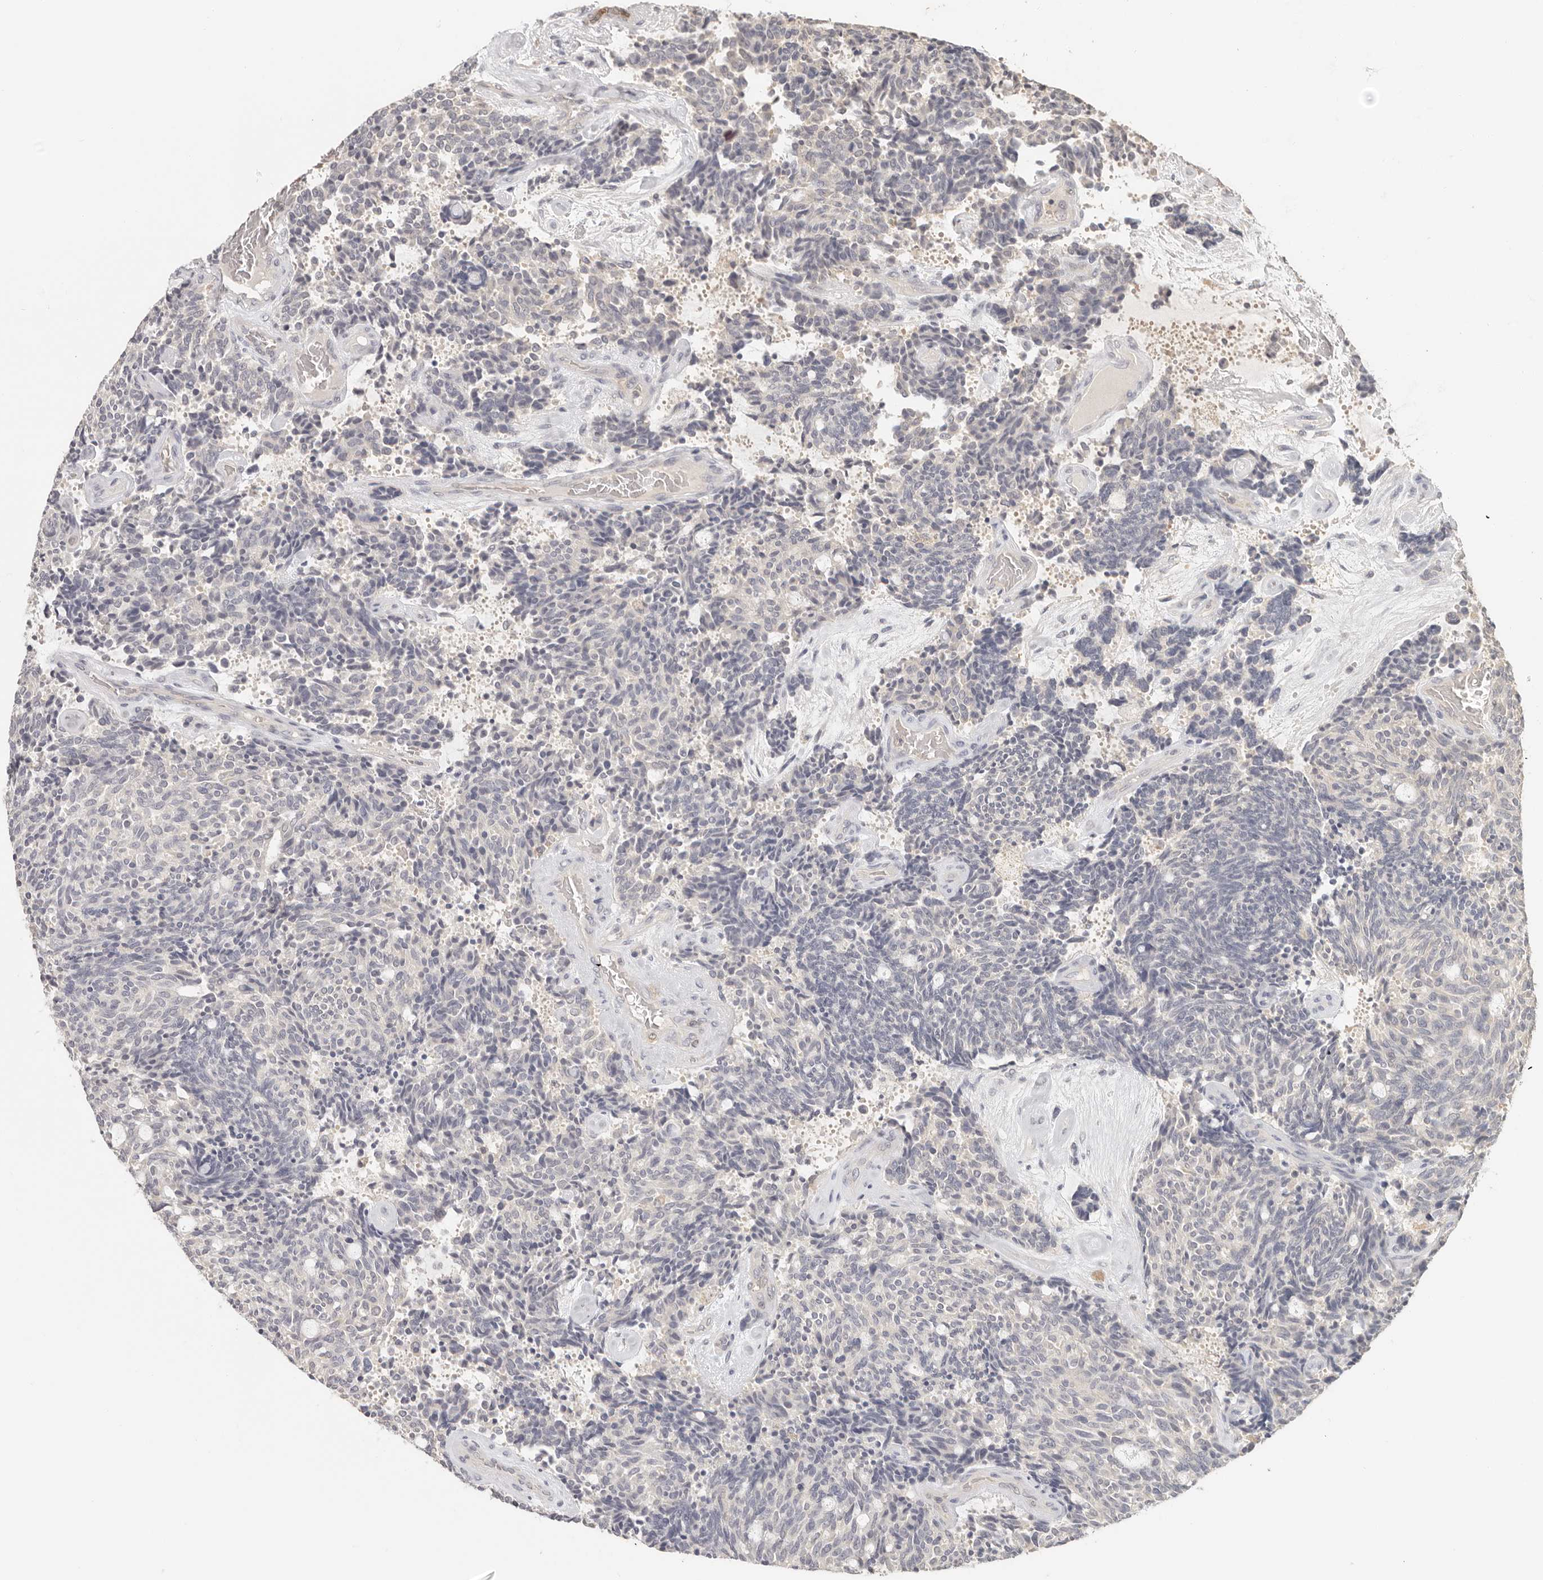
{"staining": {"intensity": "negative", "quantity": "none", "location": "none"}, "tissue": "carcinoid", "cell_type": "Tumor cells", "image_type": "cancer", "snomed": [{"axis": "morphology", "description": "Carcinoid, malignant, NOS"}, {"axis": "topography", "description": "Pancreas"}], "caption": "Tumor cells show no significant staining in carcinoid (malignant).", "gene": "CSK", "patient": {"sex": "female", "age": 54}}